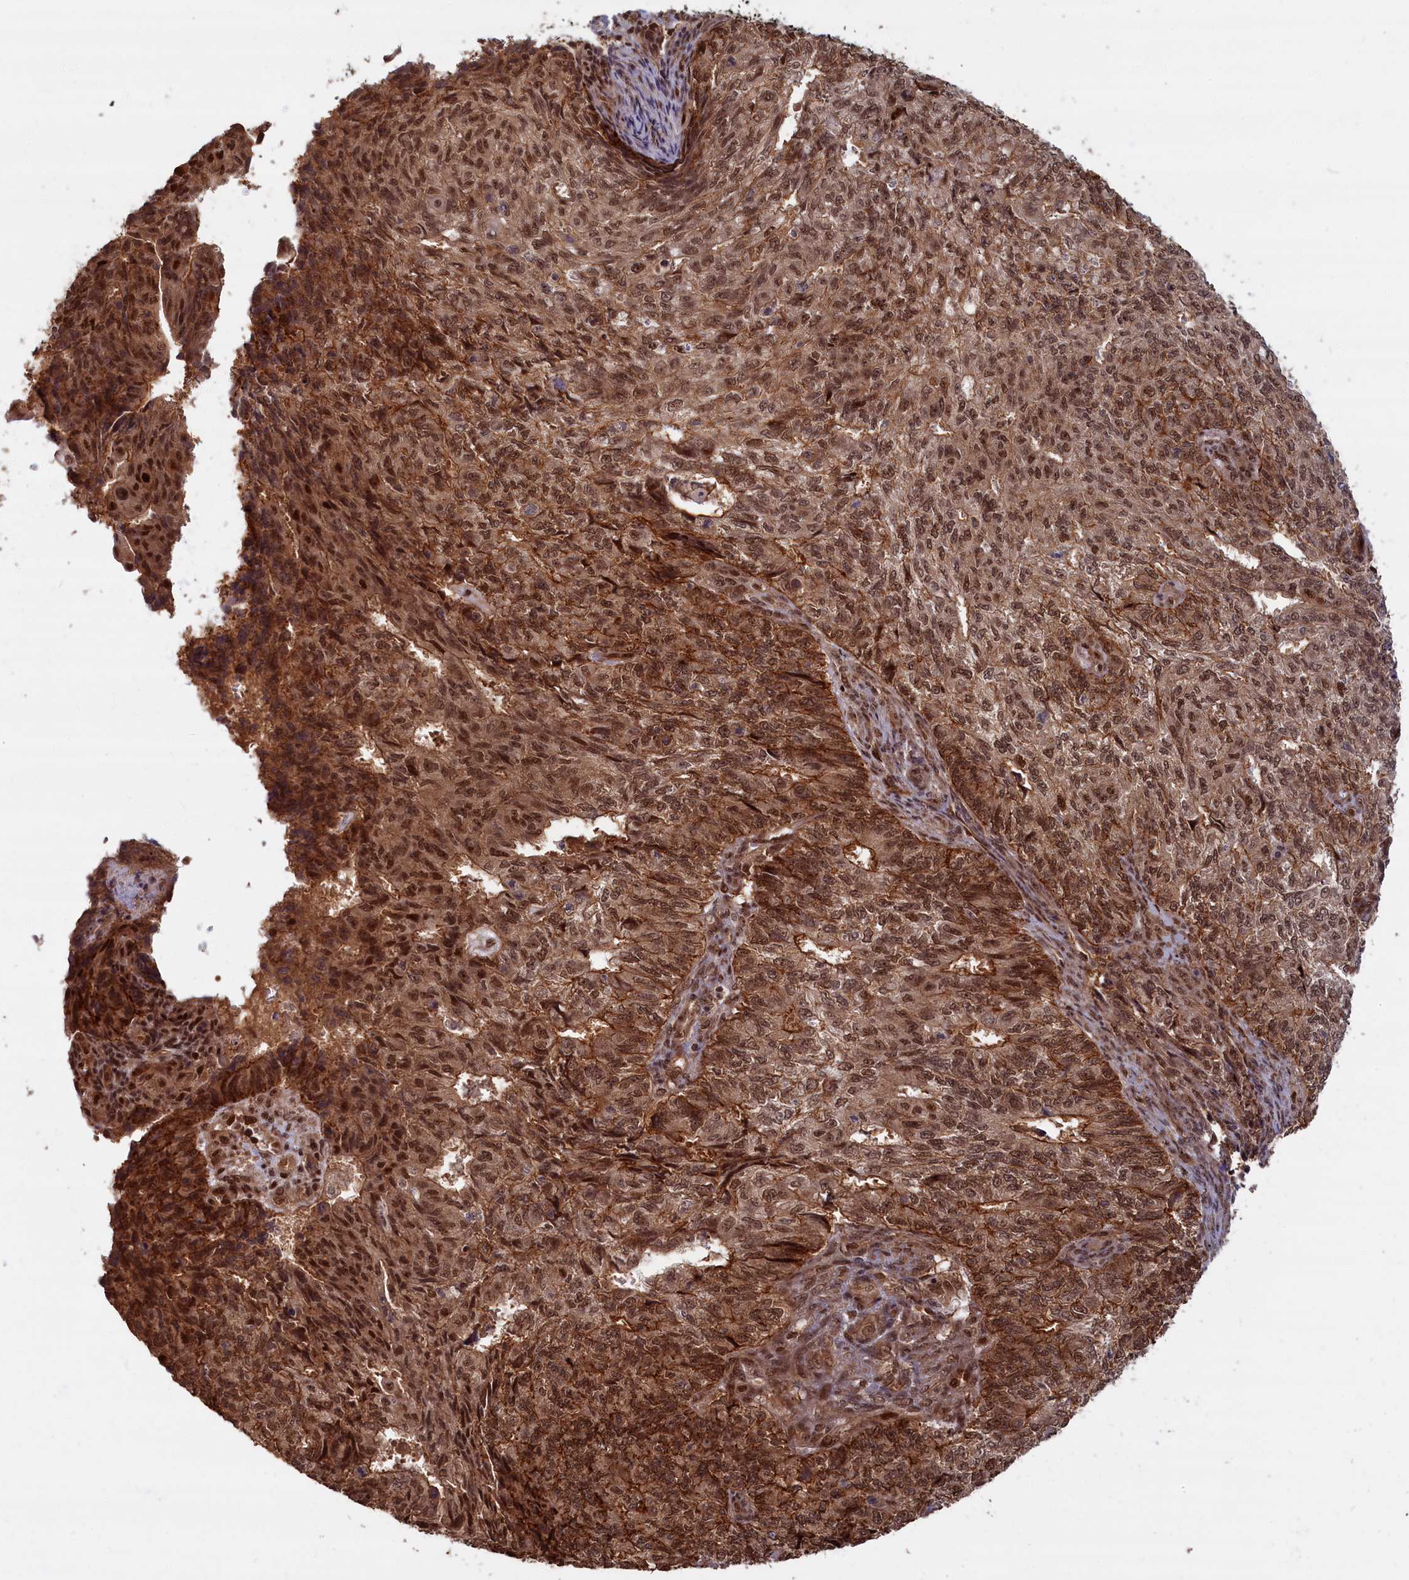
{"staining": {"intensity": "strong", "quantity": ">75%", "location": "cytoplasmic/membranous,nuclear"}, "tissue": "endometrial cancer", "cell_type": "Tumor cells", "image_type": "cancer", "snomed": [{"axis": "morphology", "description": "Adenocarcinoma, NOS"}, {"axis": "topography", "description": "Endometrium"}], "caption": "A brown stain labels strong cytoplasmic/membranous and nuclear staining of a protein in endometrial cancer tumor cells.", "gene": "HIF3A", "patient": {"sex": "female", "age": 32}}